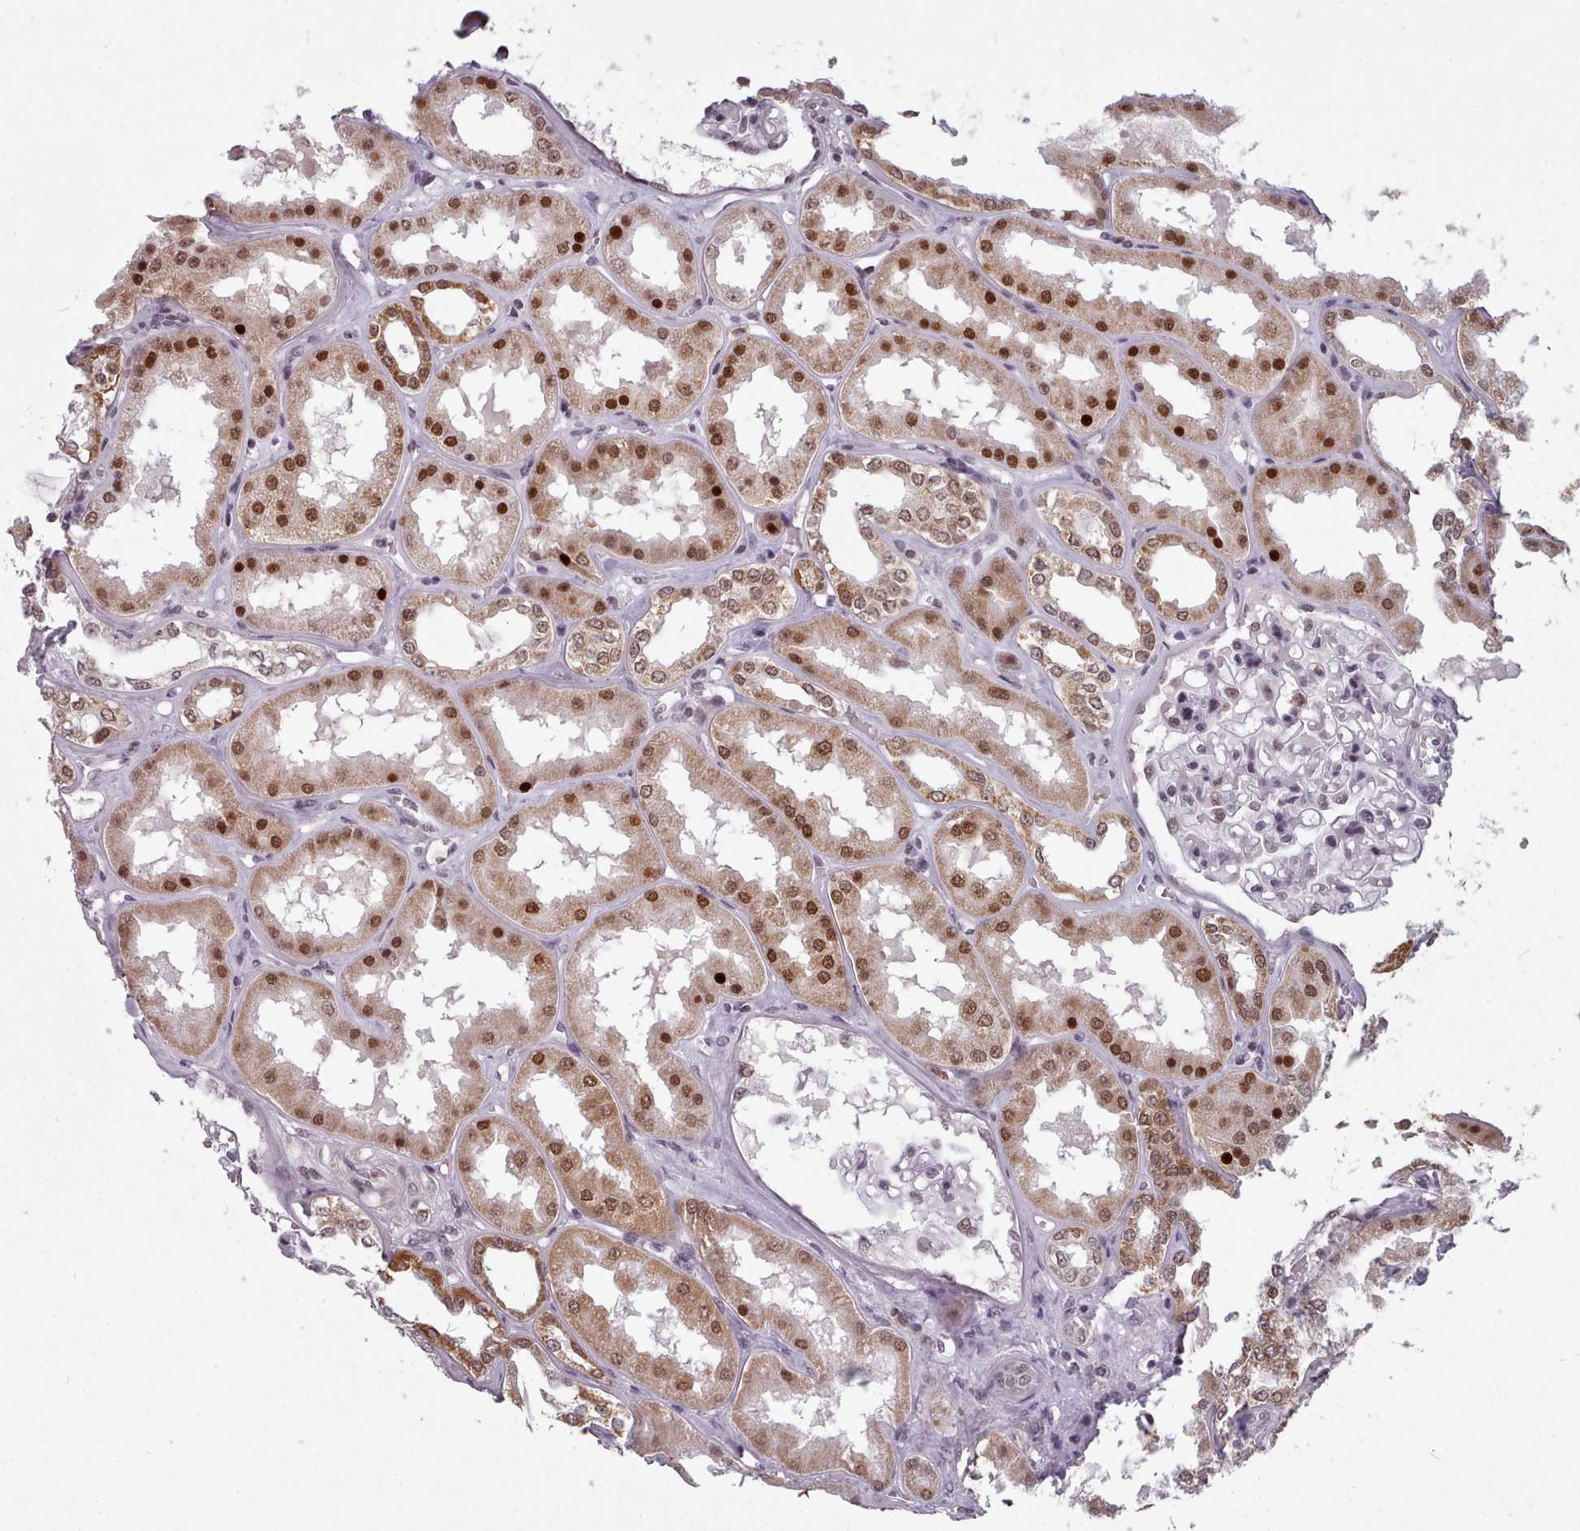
{"staining": {"intensity": "moderate", "quantity": "<25%", "location": "nuclear"}, "tissue": "kidney", "cell_type": "Cells in glomeruli", "image_type": "normal", "snomed": [{"axis": "morphology", "description": "Normal tissue, NOS"}, {"axis": "topography", "description": "Kidney"}], "caption": "Moderate nuclear staining is identified in about <25% of cells in glomeruli in unremarkable kidney. The staining was performed using DAB to visualize the protein expression in brown, while the nuclei were stained in blue with hematoxylin (Magnification: 20x).", "gene": "SRSF9", "patient": {"sex": "female", "age": 56}}